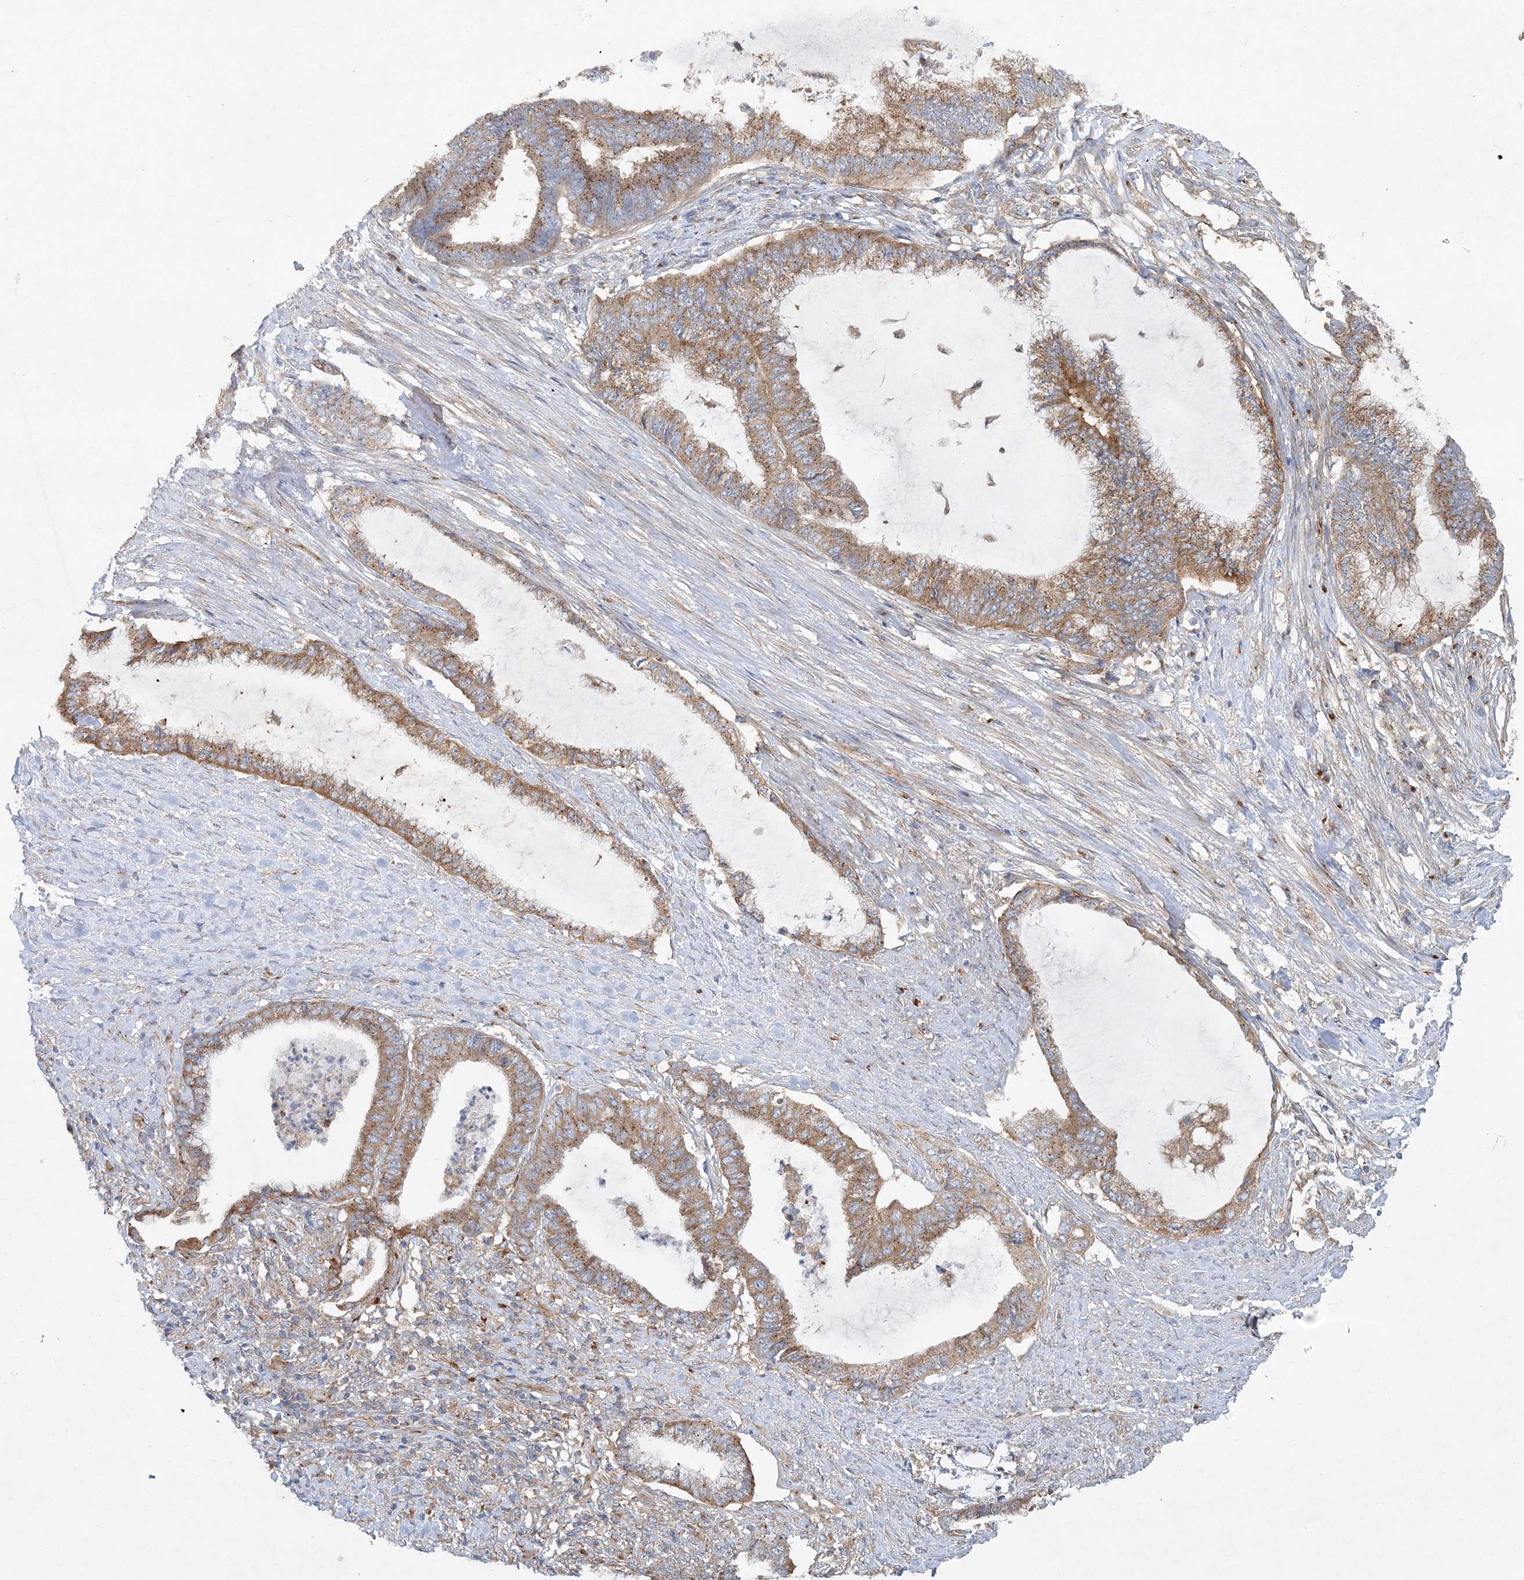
{"staining": {"intensity": "moderate", "quantity": ">75%", "location": "cytoplasmic/membranous"}, "tissue": "endometrial cancer", "cell_type": "Tumor cells", "image_type": "cancer", "snomed": [{"axis": "morphology", "description": "Adenocarcinoma, NOS"}, {"axis": "topography", "description": "Endometrium"}], "caption": "Adenocarcinoma (endometrial) tissue reveals moderate cytoplasmic/membranous staining in about >75% of tumor cells (IHC, brightfield microscopy, high magnification).", "gene": "SEC23IP", "patient": {"sex": "female", "age": 86}}